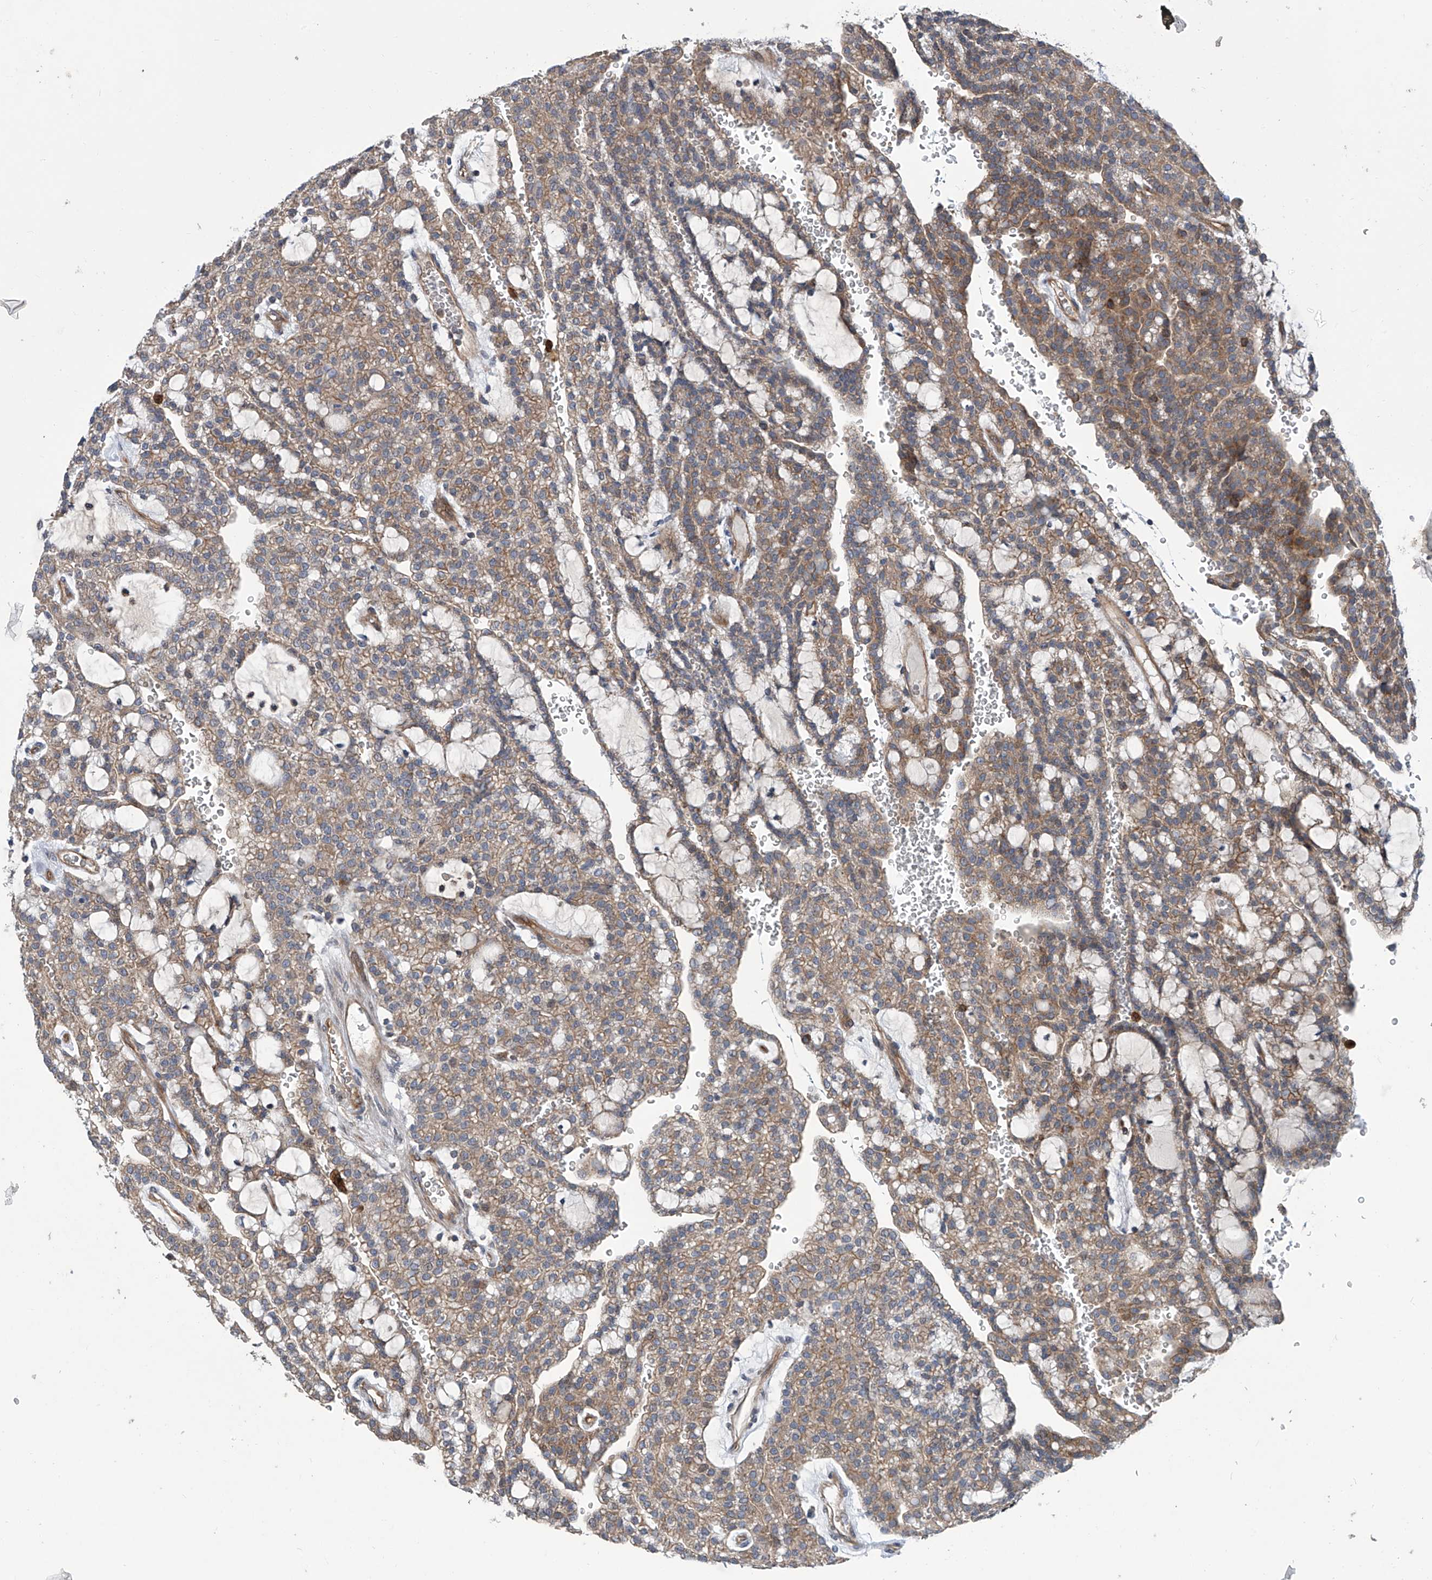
{"staining": {"intensity": "moderate", "quantity": "25%-75%", "location": "cytoplasmic/membranous"}, "tissue": "renal cancer", "cell_type": "Tumor cells", "image_type": "cancer", "snomed": [{"axis": "morphology", "description": "Adenocarcinoma, NOS"}, {"axis": "topography", "description": "Kidney"}], "caption": "Moderate cytoplasmic/membranous expression for a protein is present in approximately 25%-75% of tumor cells of renal adenocarcinoma using immunohistochemistry.", "gene": "EIF2D", "patient": {"sex": "male", "age": 63}}